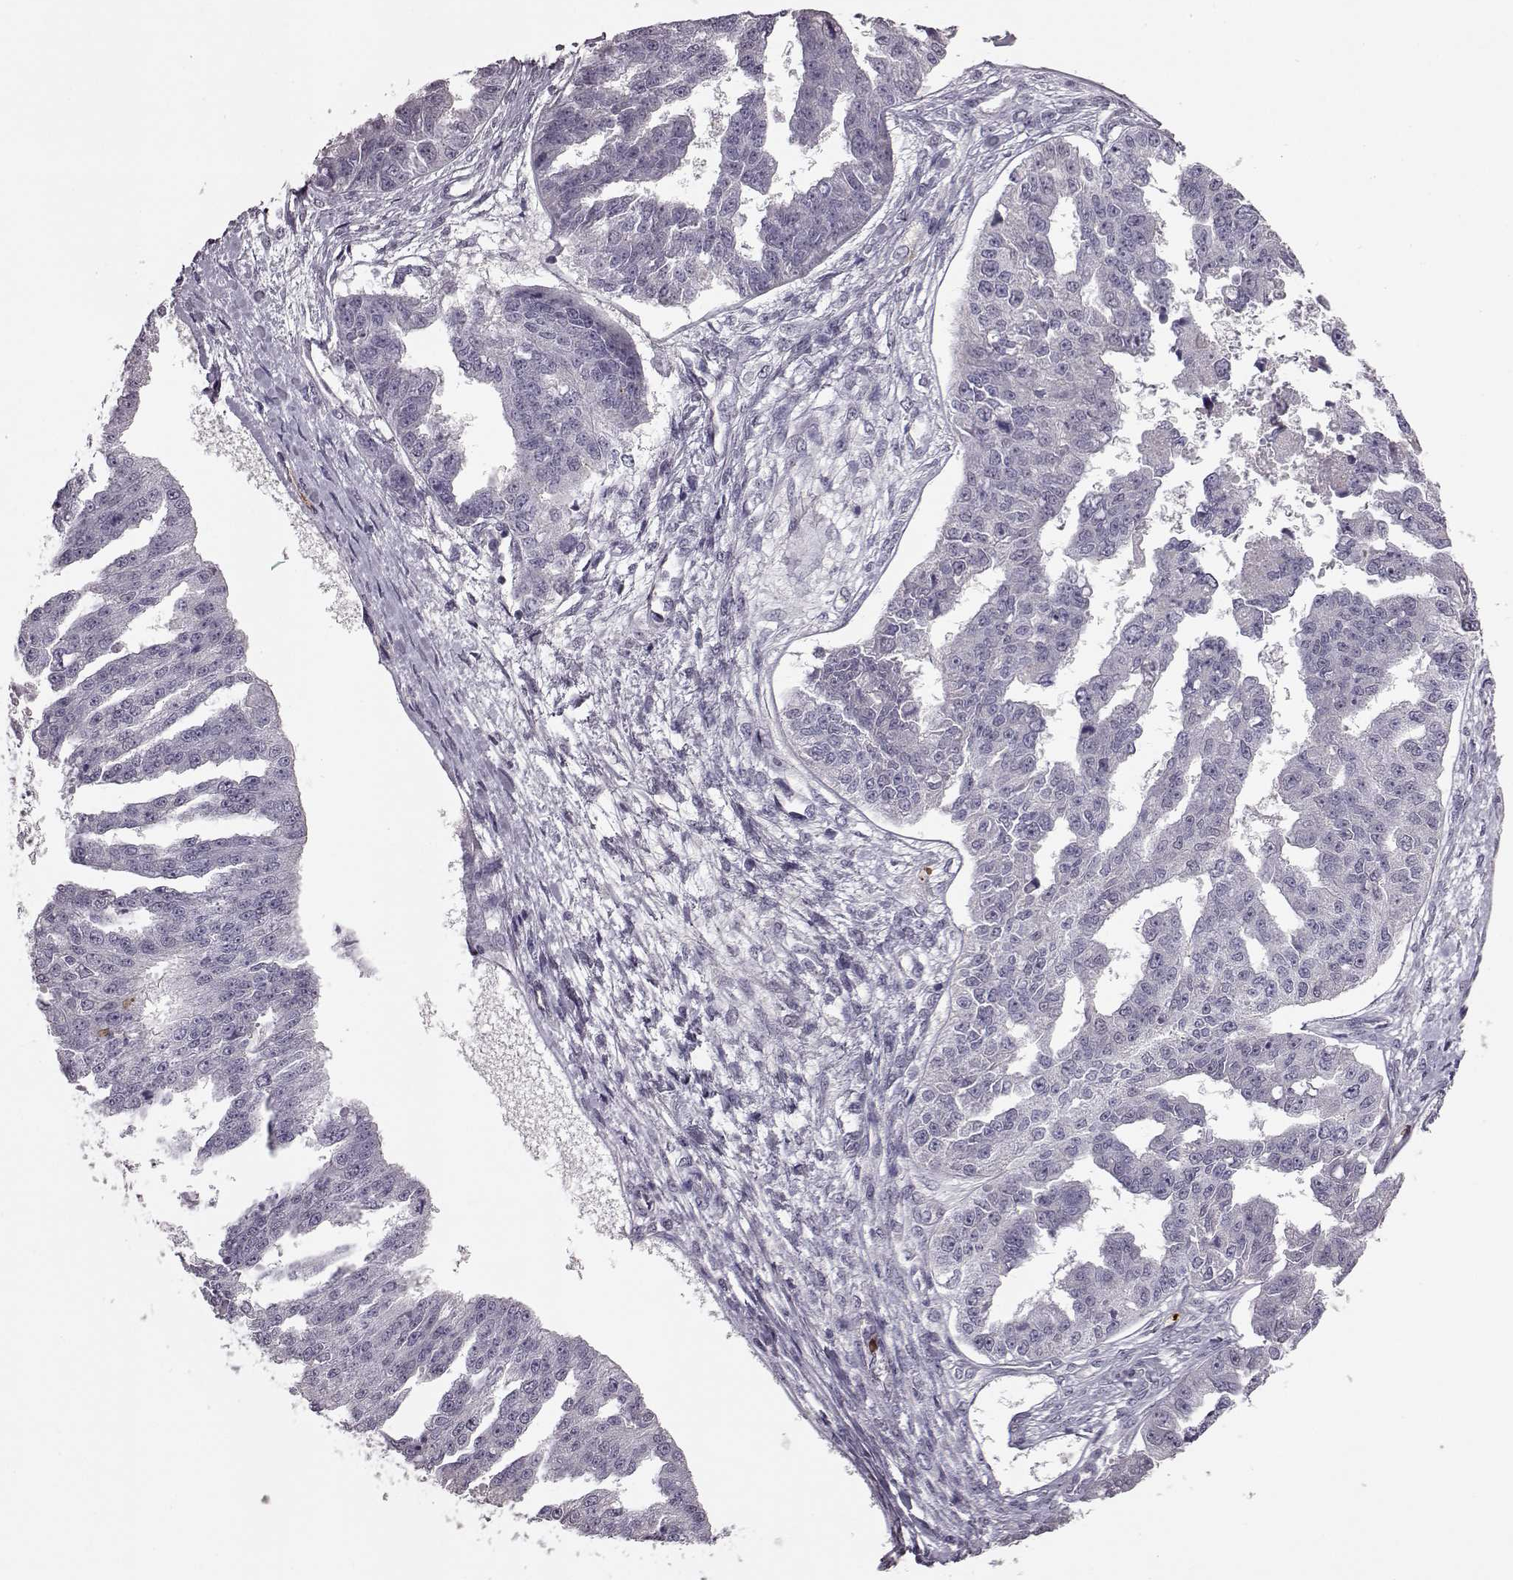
{"staining": {"intensity": "negative", "quantity": "none", "location": "none"}, "tissue": "ovarian cancer", "cell_type": "Tumor cells", "image_type": "cancer", "snomed": [{"axis": "morphology", "description": "Cystadenocarcinoma, serous, NOS"}, {"axis": "topography", "description": "Ovary"}], "caption": "Human serous cystadenocarcinoma (ovarian) stained for a protein using immunohistochemistry exhibits no staining in tumor cells.", "gene": "PROP1", "patient": {"sex": "female", "age": 58}}